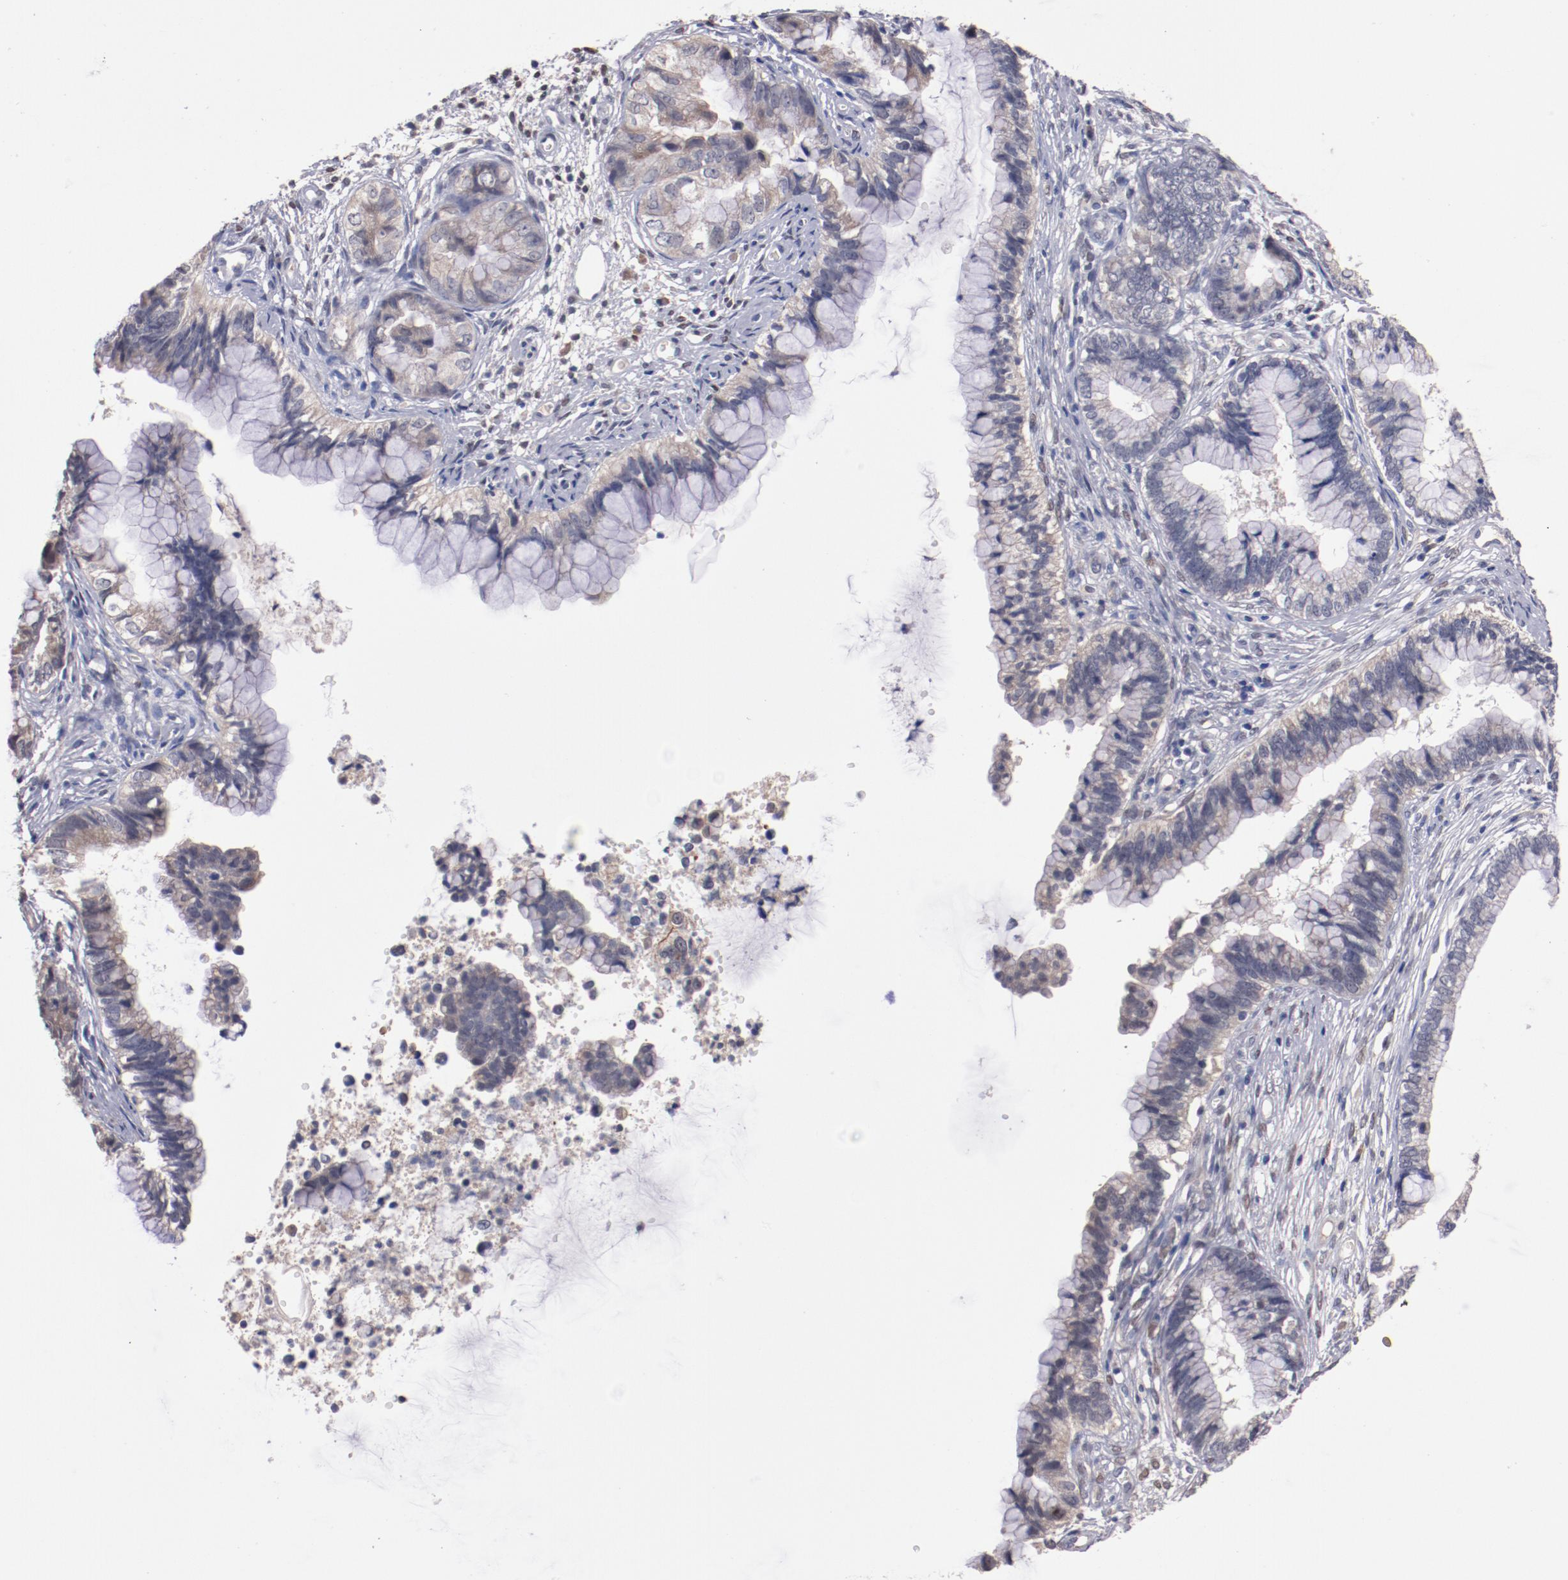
{"staining": {"intensity": "weak", "quantity": "<25%", "location": "cytoplasmic/membranous"}, "tissue": "cervical cancer", "cell_type": "Tumor cells", "image_type": "cancer", "snomed": [{"axis": "morphology", "description": "Adenocarcinoma, NOS"}, {"axis": "topography", "description": "Cervix"}], "caption": "The histopathology image shows no significant positivity in tumor cells of cervical cancer.", "gene": "FAM81A", "patient": {"sex": "female", "age": 44}}